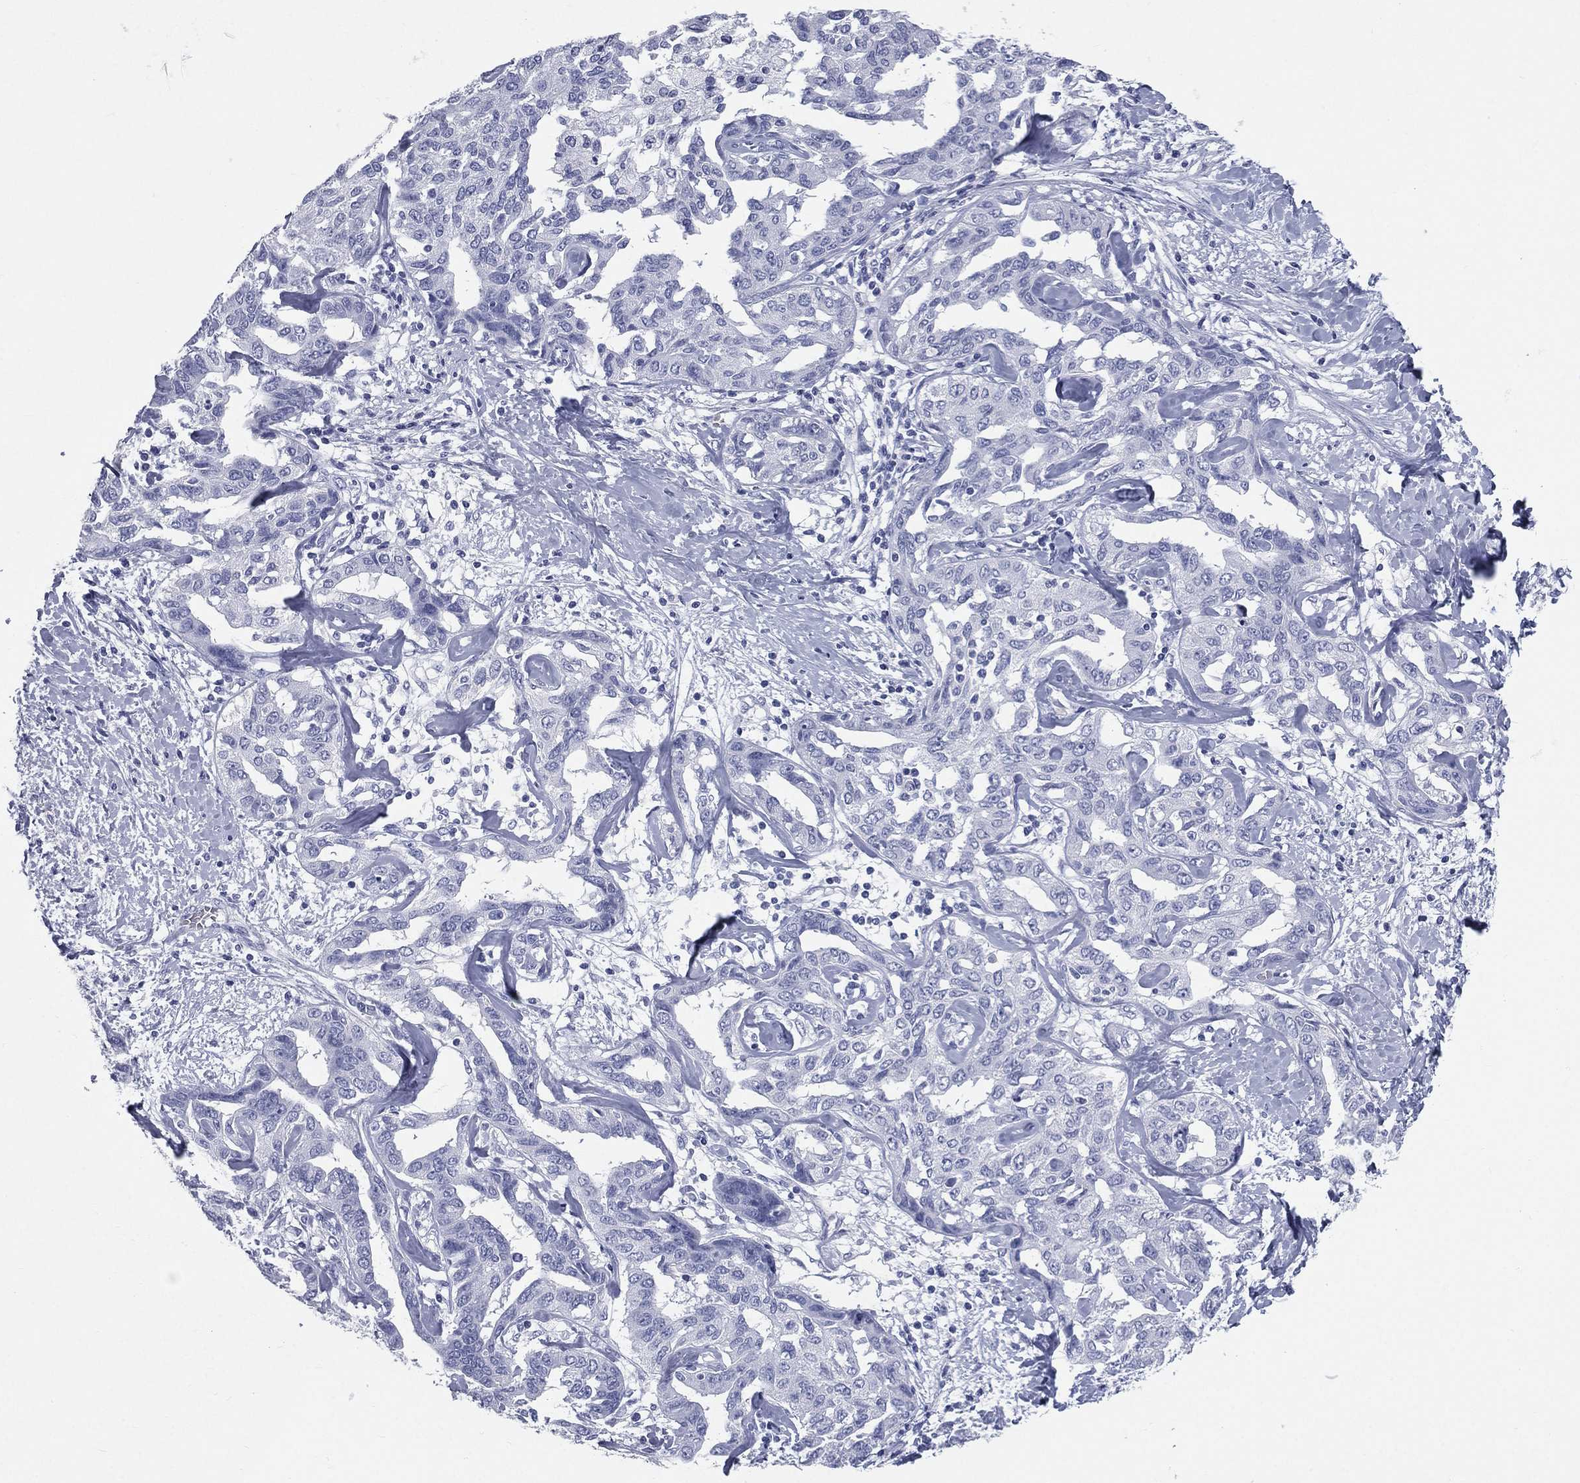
{"staining": {"intensity": "negative", "quantity": "none", "location": "none"}, "tissue": "liver cancer", "cell_type": "Tumor cells", "image_type": "cancer", "snomed": [{"axis": "morphology", "description": "Cholangiocarcinoma"}, {"axis": "topography", "description": "Liver"}], "caption": "Photomicrograph shows no significant protein staining in tumor cells of liver cancer.", "gene": "HP", "patient": {"sex": "male", "age": 59}}